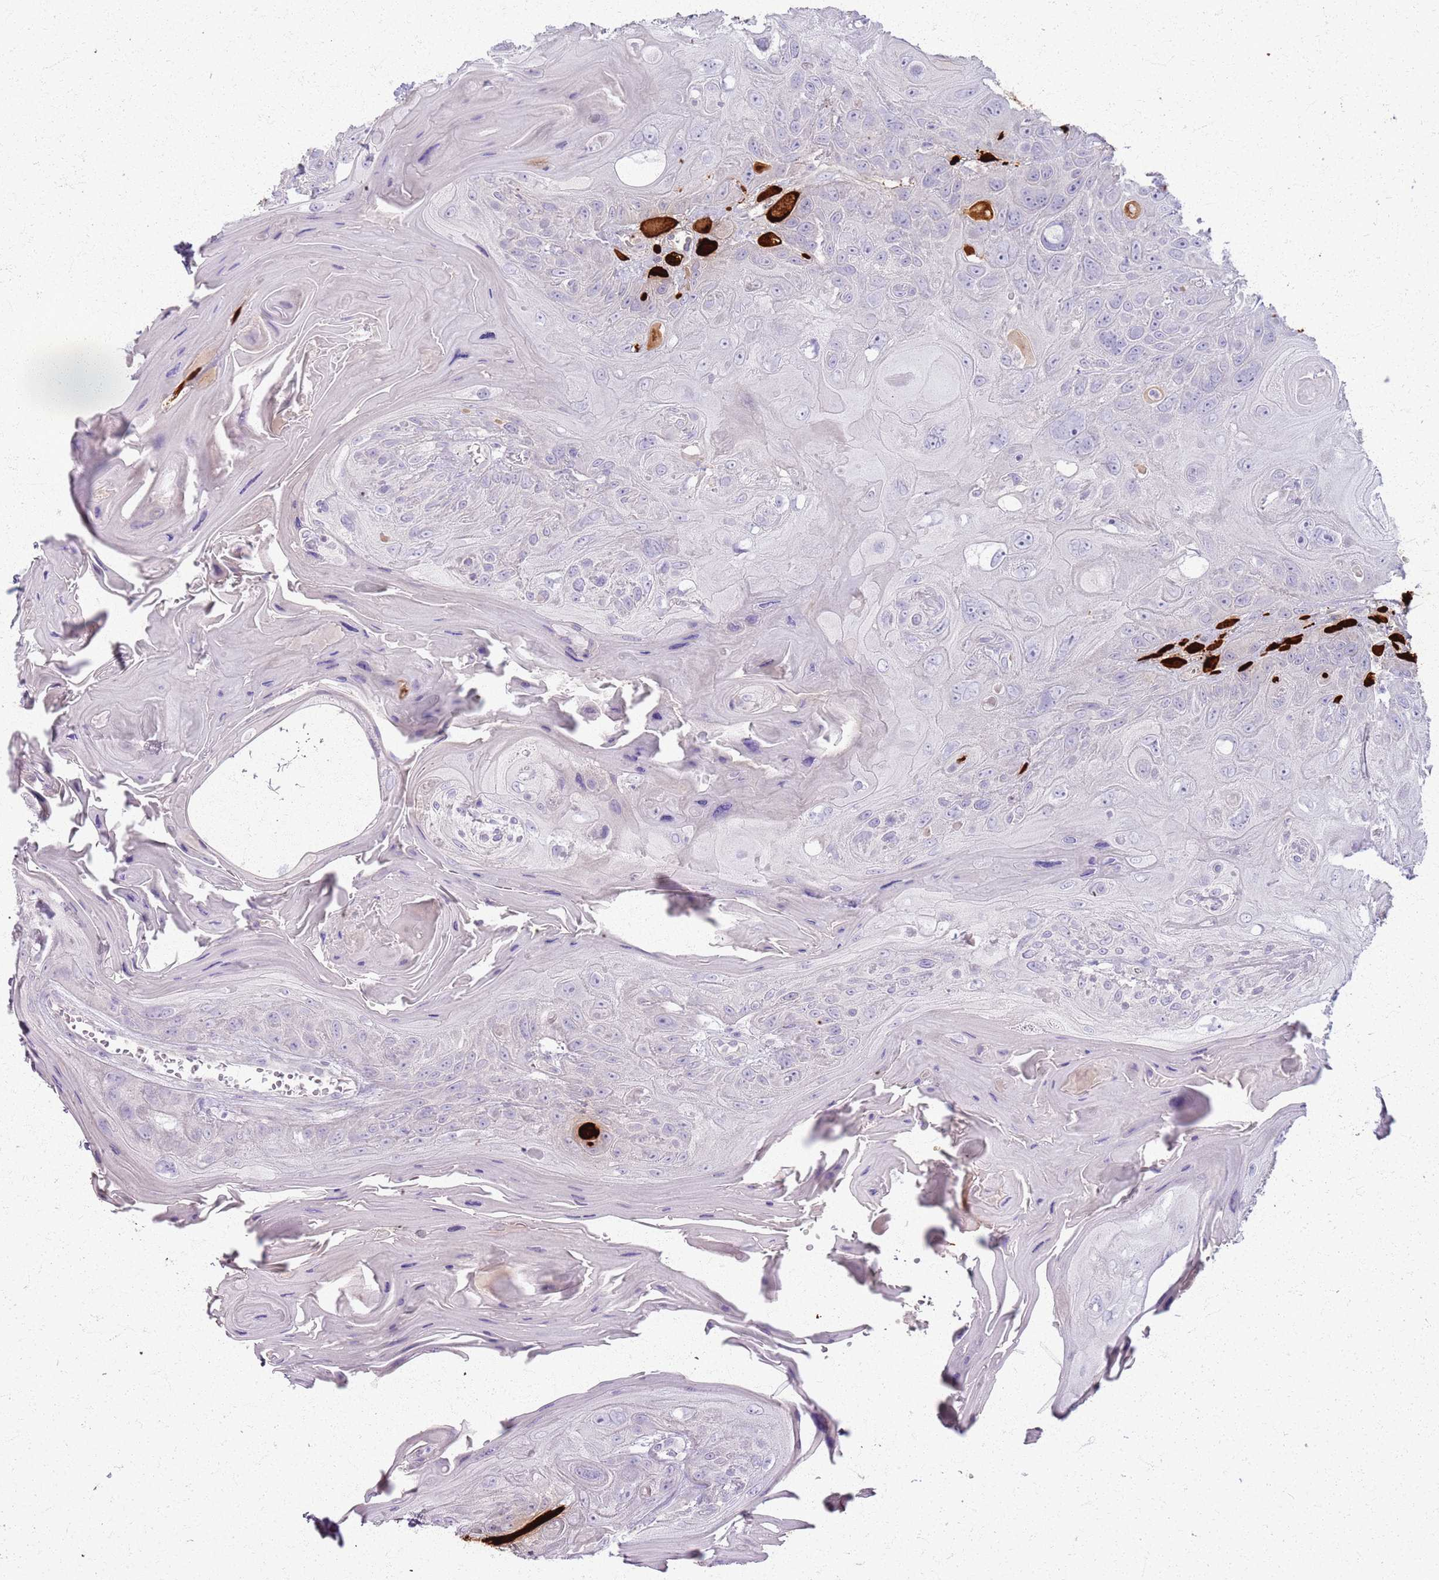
{"staining": {"intensity": "negative", "quantity": "none", "location": "none"}, "tissue": "head and neck cancer", "cell_type": "Tumor cells", "image_type": "cancer", "snomed": [{"axis": "morphology", "description": "Squamous cell carcinoma, NOS"}, {"axis": "topography", "description": "Head-Neck"}], "caption": "Tumor cells show no significant expression in head and neck squamous cell carcinoma. (Immunohistochemistry, brightfield microscopy, high magnification).", "gene": "CSRP3", "patient": {"sex": "female", "age": 59}}